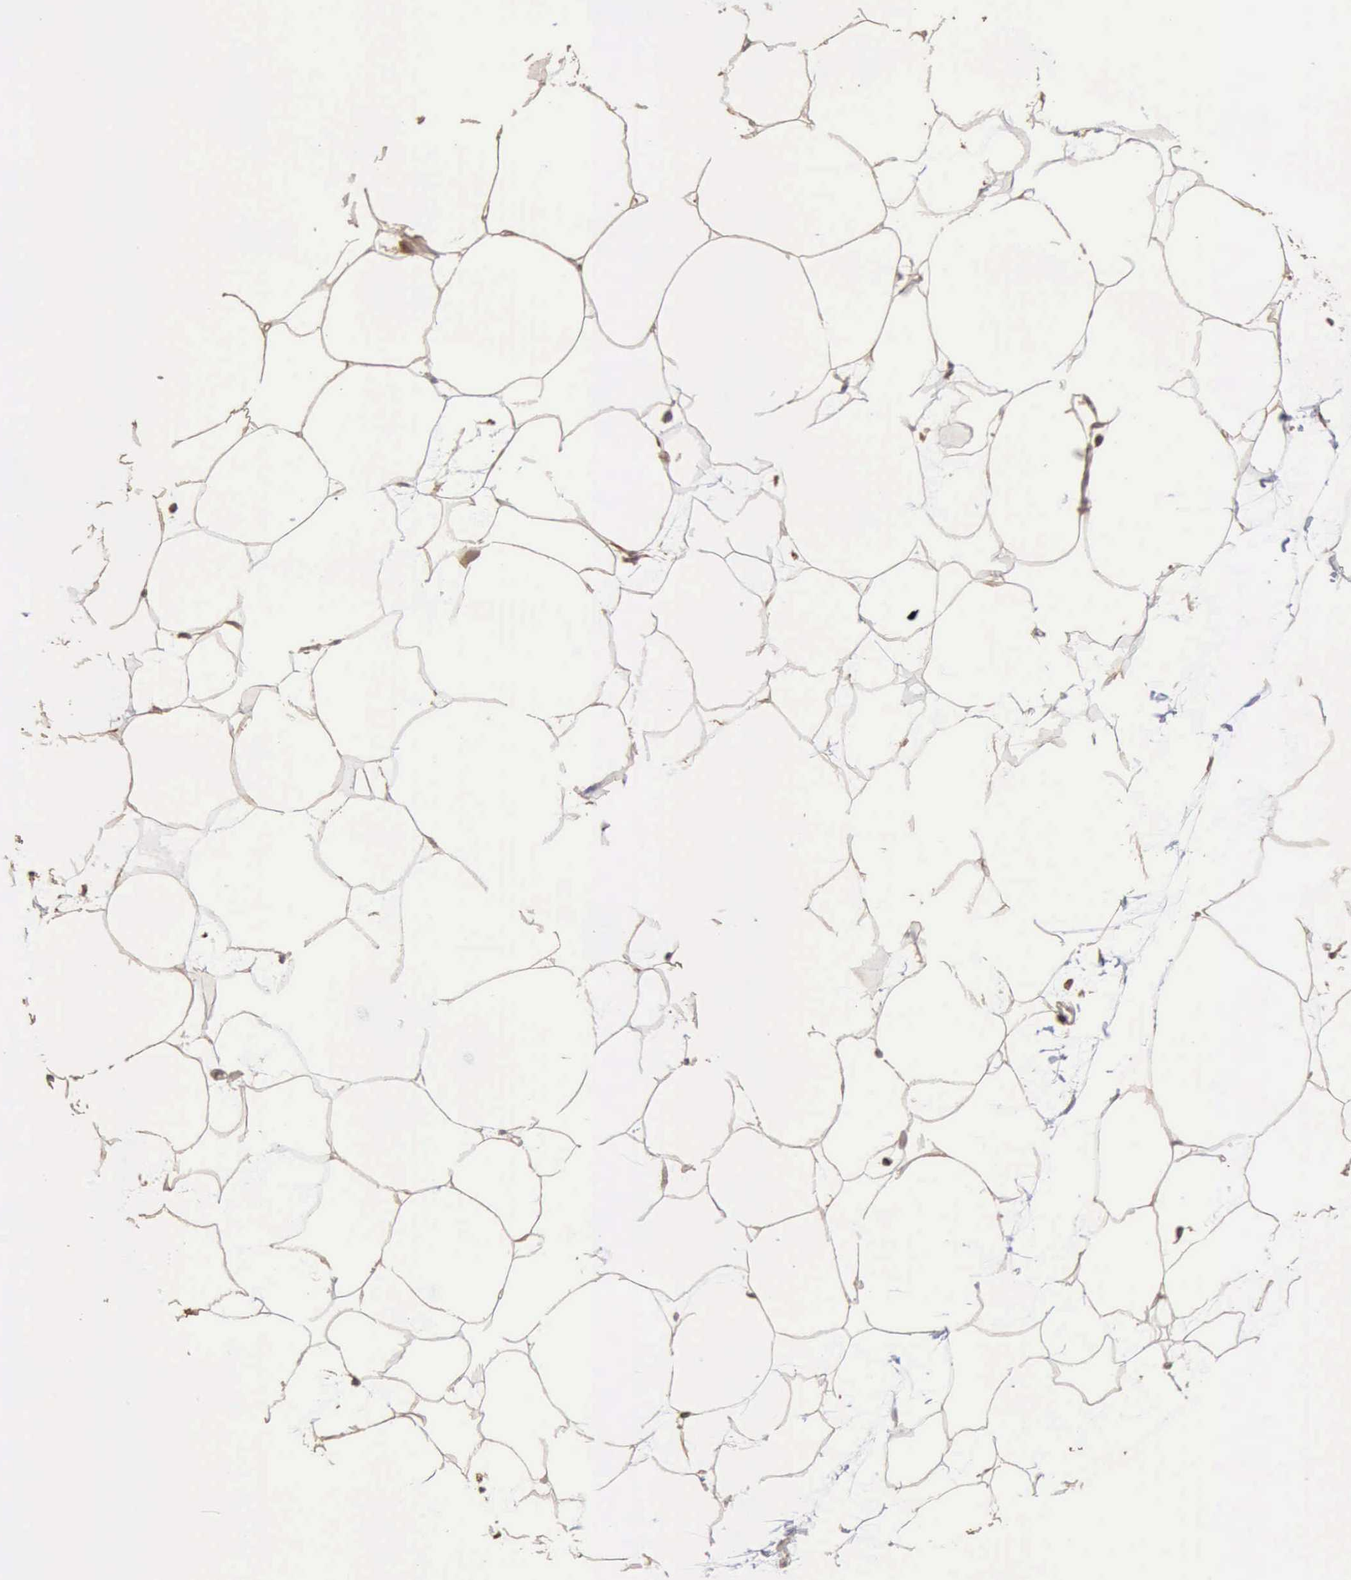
{"staining": {"intensity": "moderate", "quantity": "25%-75%", "location": "cytoplasmic/membranous"}, "tissue": "adipose tissue", "cell_type": "Adipocytes", "image_type": "normal", "snomed": [{"axis": "morphology", "description": "Normal tissue, NOS"}, {"axis": "morphology", "description": "Duct carcinoma"}, {"axis": "topography", "description": "Breast"}, {"axis": "topography", "description": "Adipose tissue"}], "caption": "Protein staining of normal adipose tissue reveals moderate cytoplasmic/membranous expression in approximately 25%-75% of adipocytes.", "gene": "GPR101", "patient": {"sex": "female", "age": 37}}